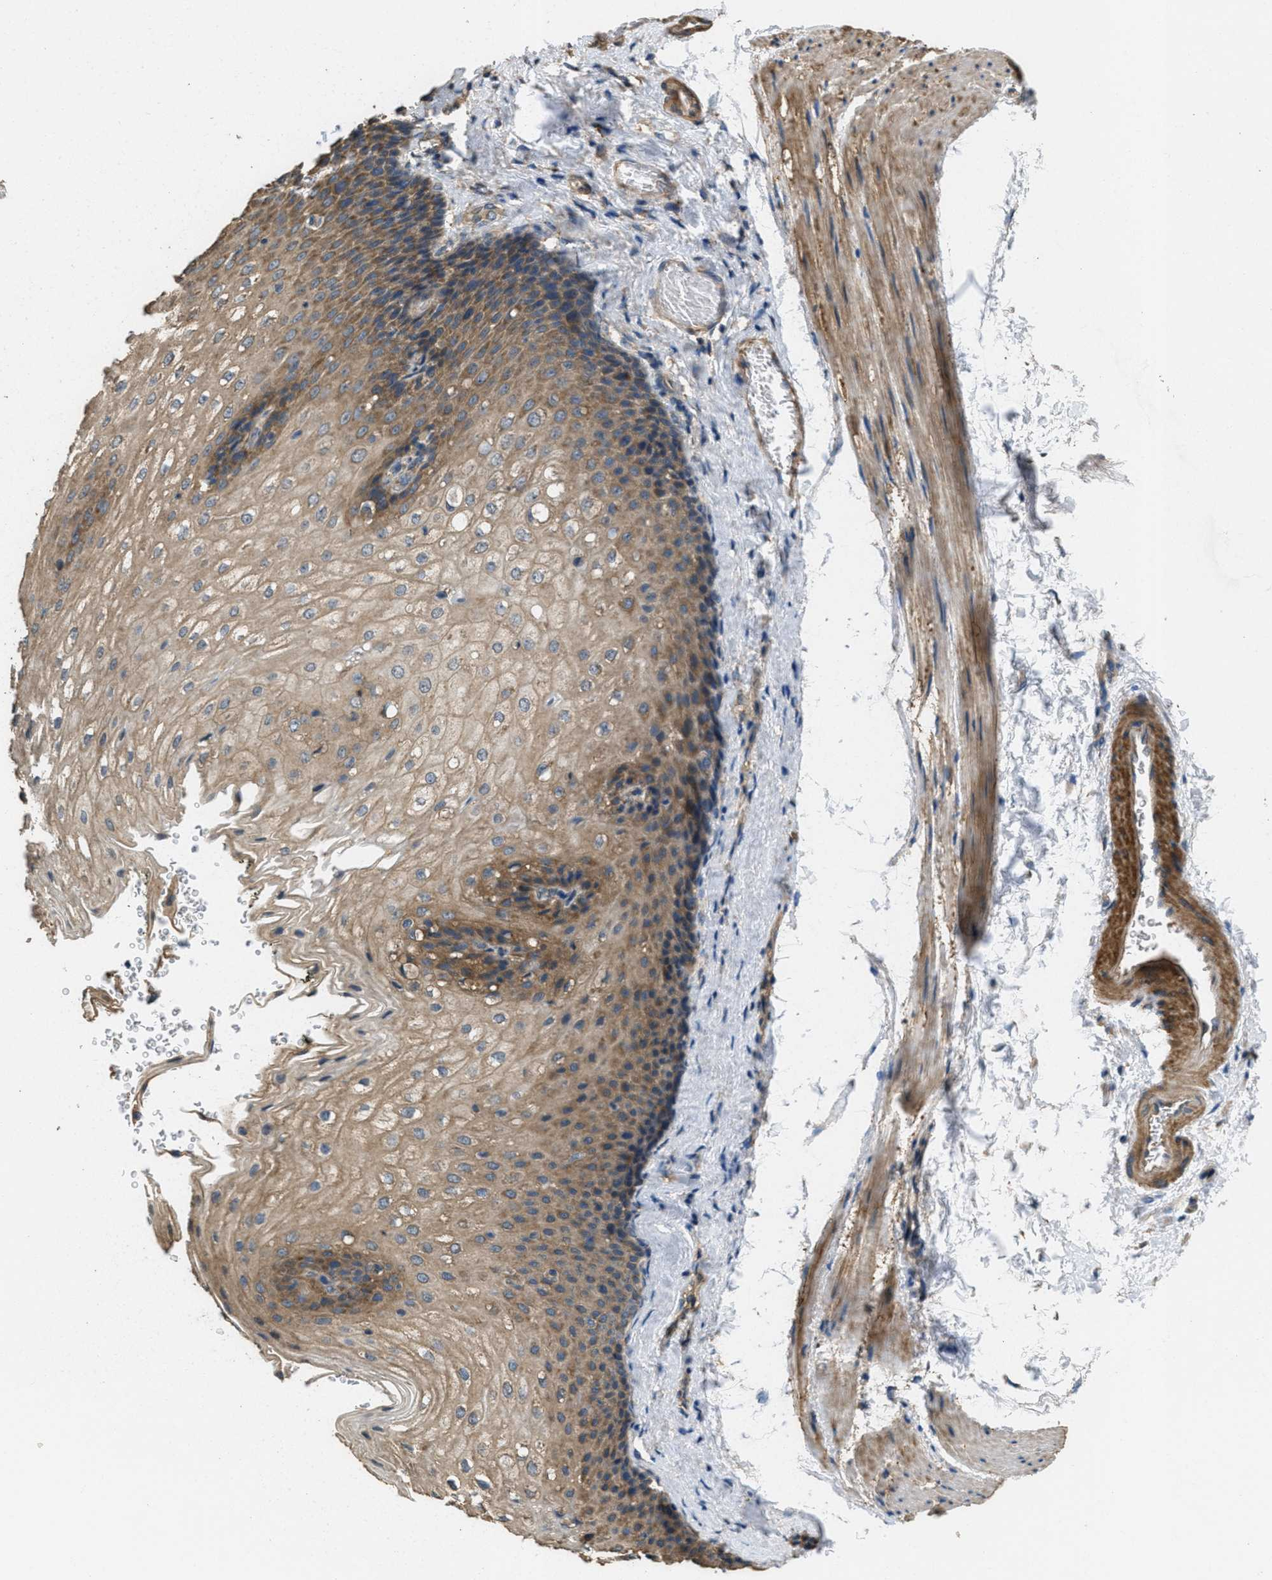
{"staining": {"intensity": "moderate", "quantity": ">75%", "location": "cytoplasmic/membranous"}, "tissue": "esophagus", "cell_type": "Squamous epithelial cells", "image_type": "normal", "snomed": [{"axis": "morphology", "description": "Normal tissue, NOS"}, {"axis": "topography", "description": "Esophagus"}], "caption": "Protein expression analysis of normal esophagus demonstrates moderate cytoplasmic/membranous expression in approximately >75% of squamous epithelial cells.", "gene": "THBS2", "patient": {"sex": "male", "age": 48}}